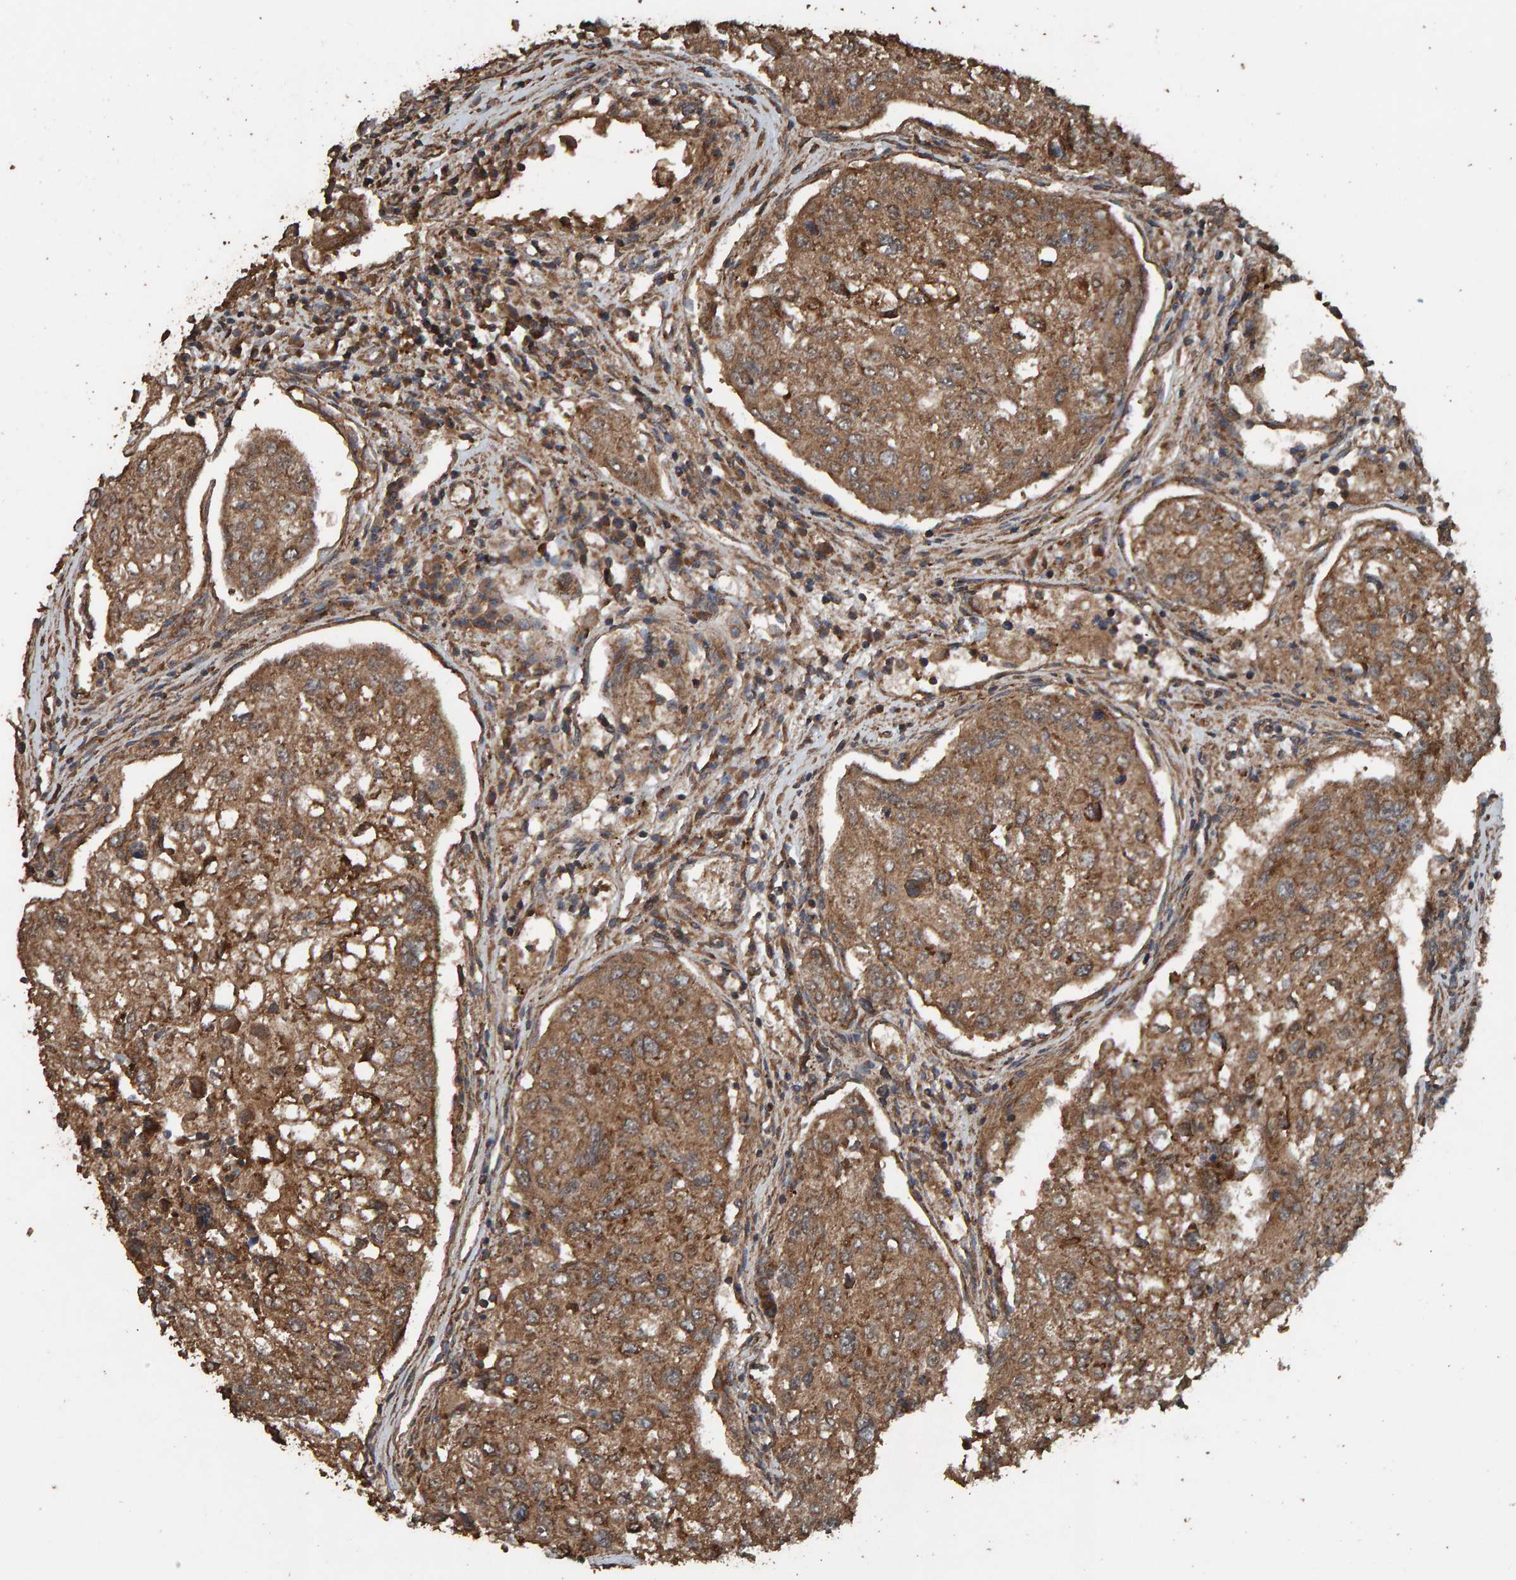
{"staining": {"intensity": "moderate", "quantity": ">75%", "location": "cytoplasmic/membranous"}, "tissue": "urothelial cancer", "cell_type": "Tumor cells", "image_type": "cancer", "snomed": [{"axis": "morphology", "description": "Urothelial carcinoma, High grade"}, {"axis": "topography", "description": "Lymph node"}, {"axis": "topography", "description": "Urinary bladder"}], "caption": "Immunohistochemistry (IHC) histopathology image of urothelial cancer stained for a protein (brown), which exhibits medium levels of moderate cytoplasmic/membranous positivity in approximately >75% of tumor cells.", "gene": "DUS1L", "patient": {"sex": "male", "age": 51}}